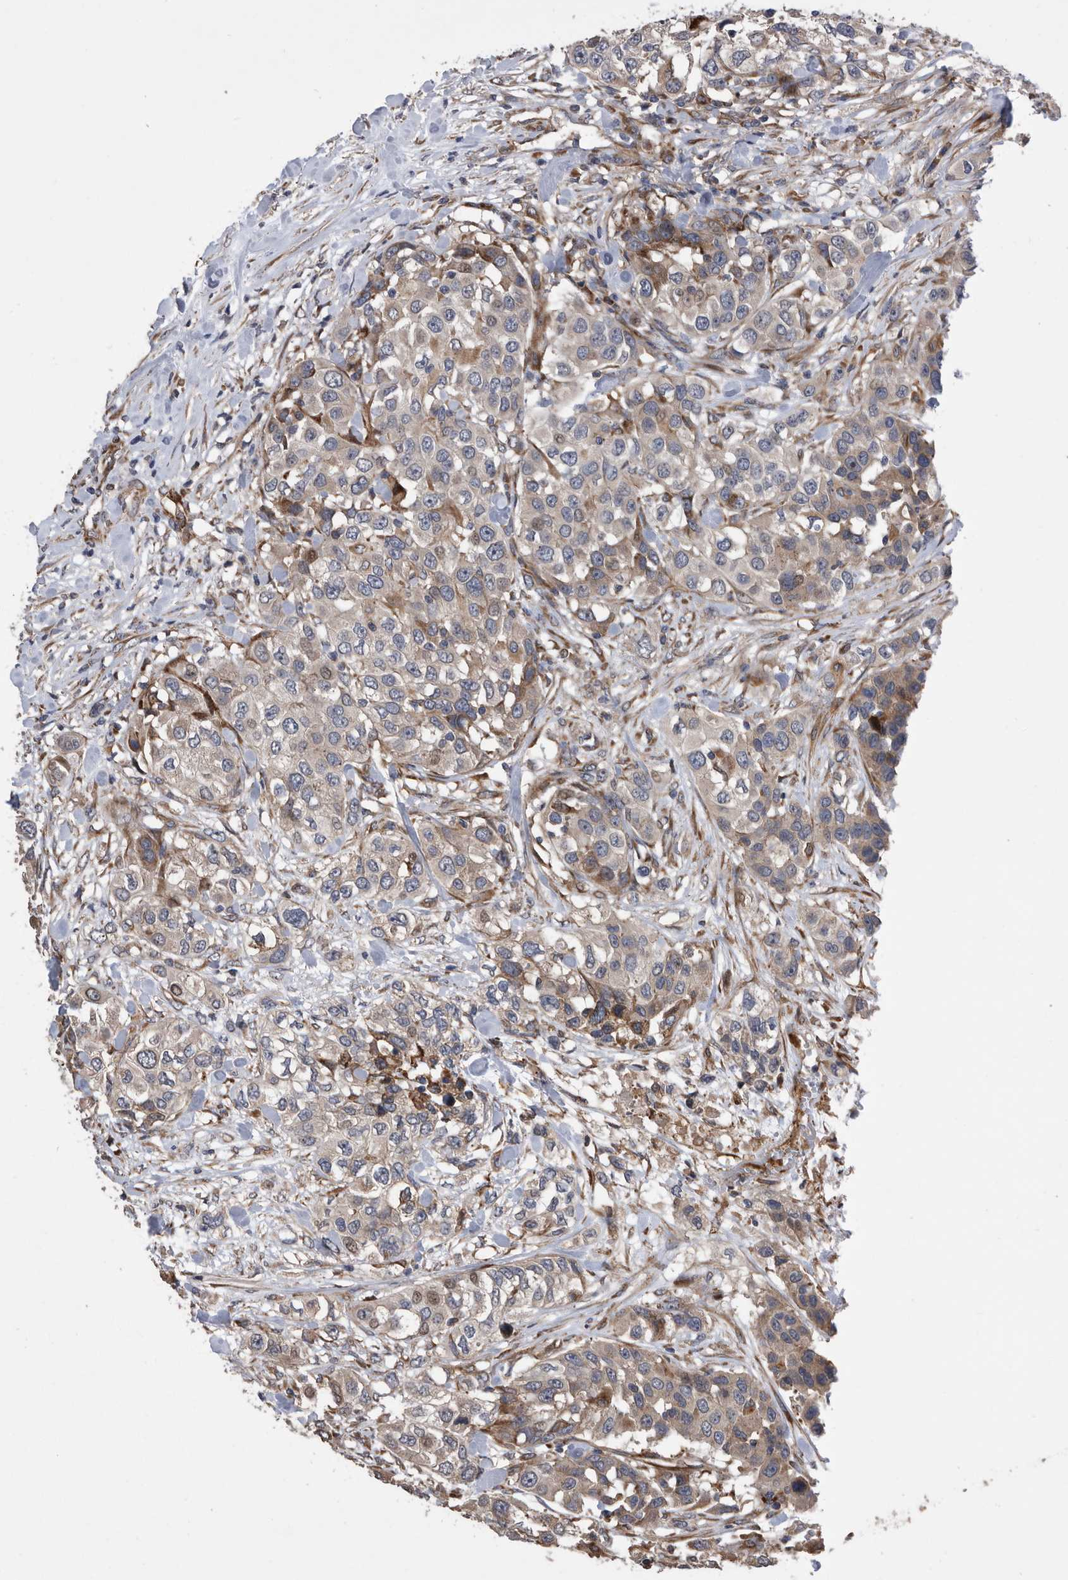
{"staining": {"intensity": "weak", "quantity": "25%-75%", "location": "cytoplasmic/membranous"}, "tissue": "urothelial cancer", "cell_type": "Tumor cells", "image_type": "cancer", "snomed": [{"axis": "morphology", "description": "Urothelial carcinoma, High grade"}, {"axis": "topography", "description": "Urinary bladder"}], "caption": "Weak cytoplasmic/membranous positivity is appreciated in approximately 25%-75% of tumor cells in urothelial carcinoma (high-grade).", "gene": "SERINC2", "patient": {"sex": "female", "age": 80}}